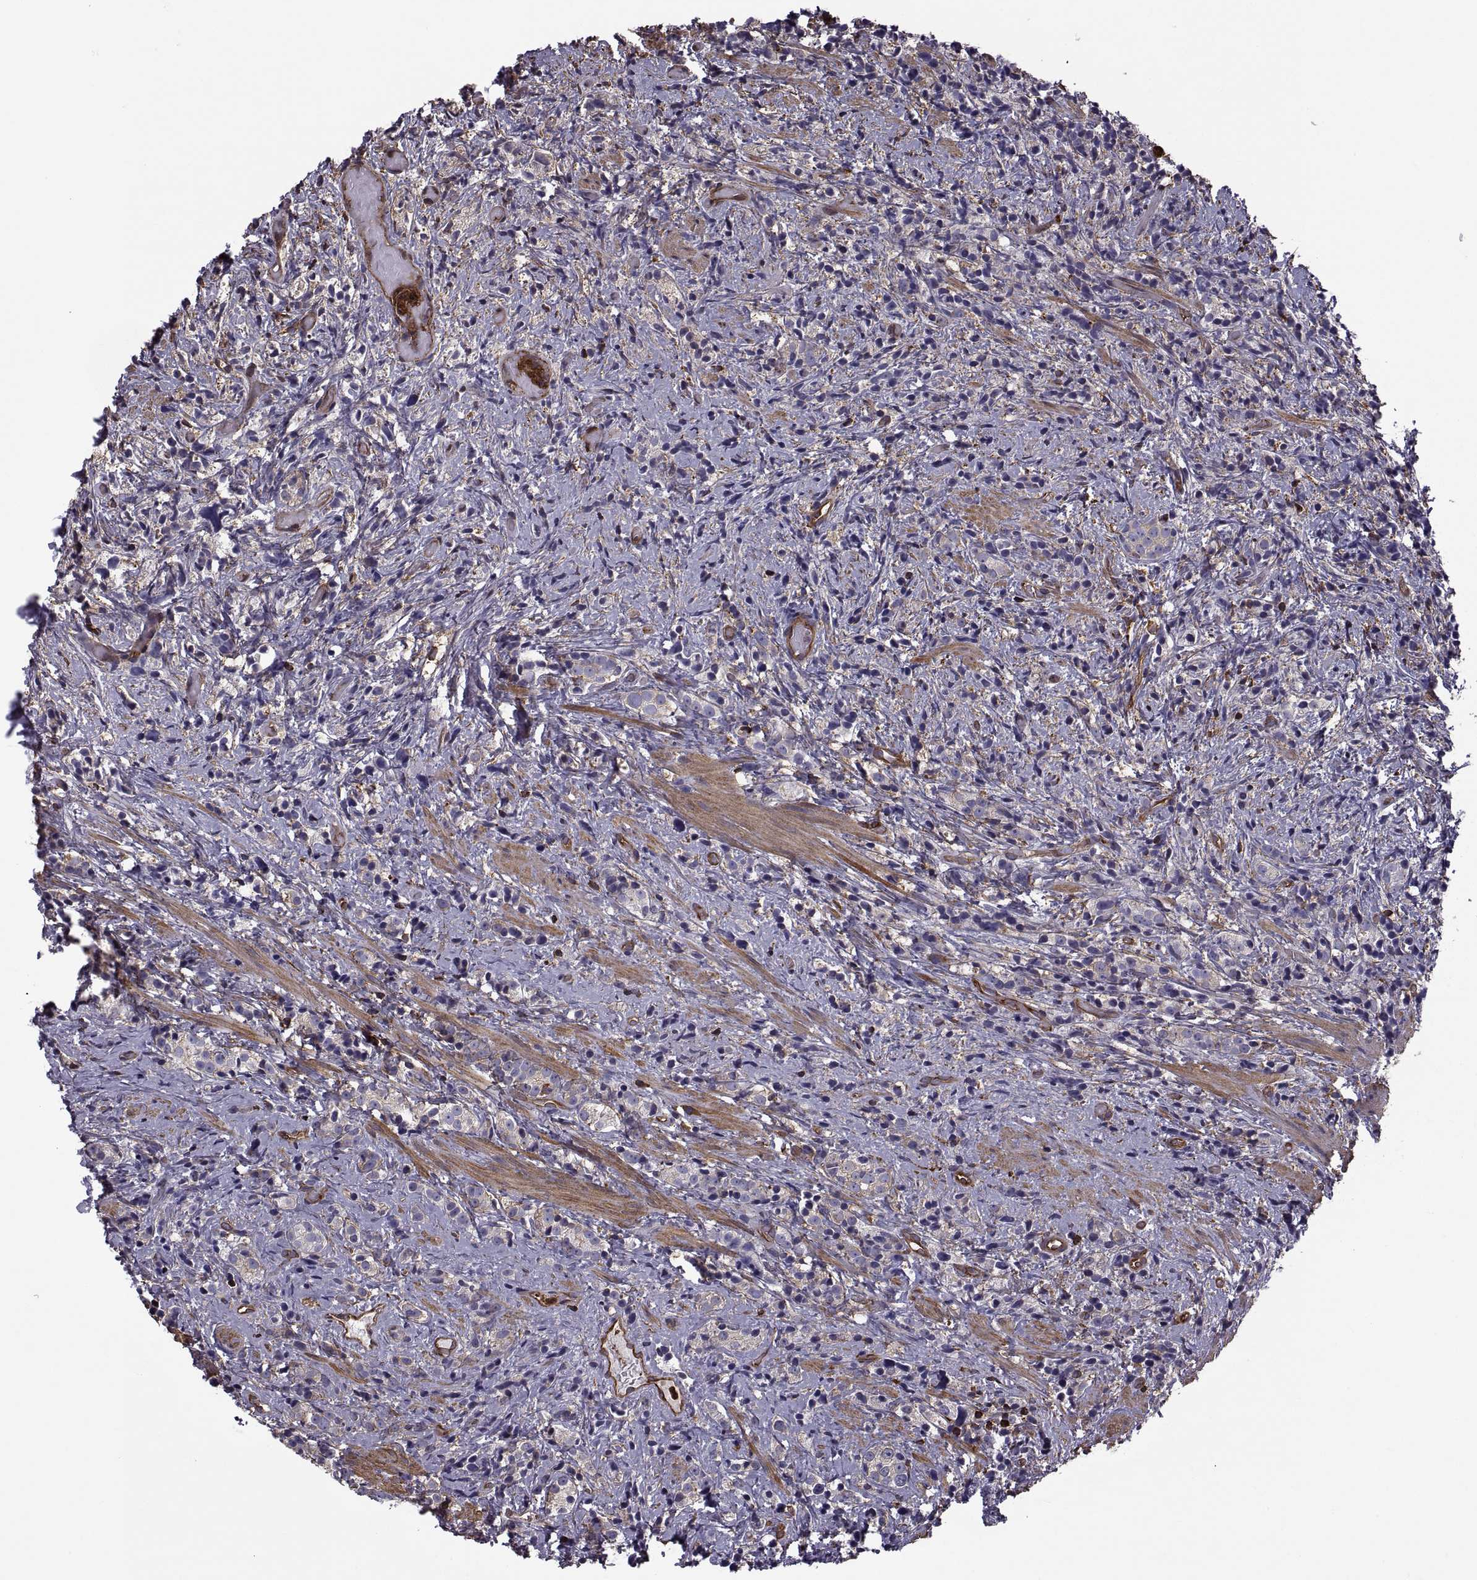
{"staining": {"intensity": "negative", "quantity": "none", "location": "none"}, "tissue": "prostate cancer", "cell_type": "Tumor cells", "image_type": "cancer", "snomed": [{"axis": "morphology", "description": "Adenocarcinoma, High grade"}, {"axis": "topography", "description": "Prostate"}], "caption": "High magnification brightfield microscopy of prostate cancer stained with DAB (3,3'-diaminobenzidine) (brown) and counterstained with hematoxylin (blue): tumor cells show no significant staining.", "gene": "MYH9", "patient": {"sex": "male", "age": 53}}